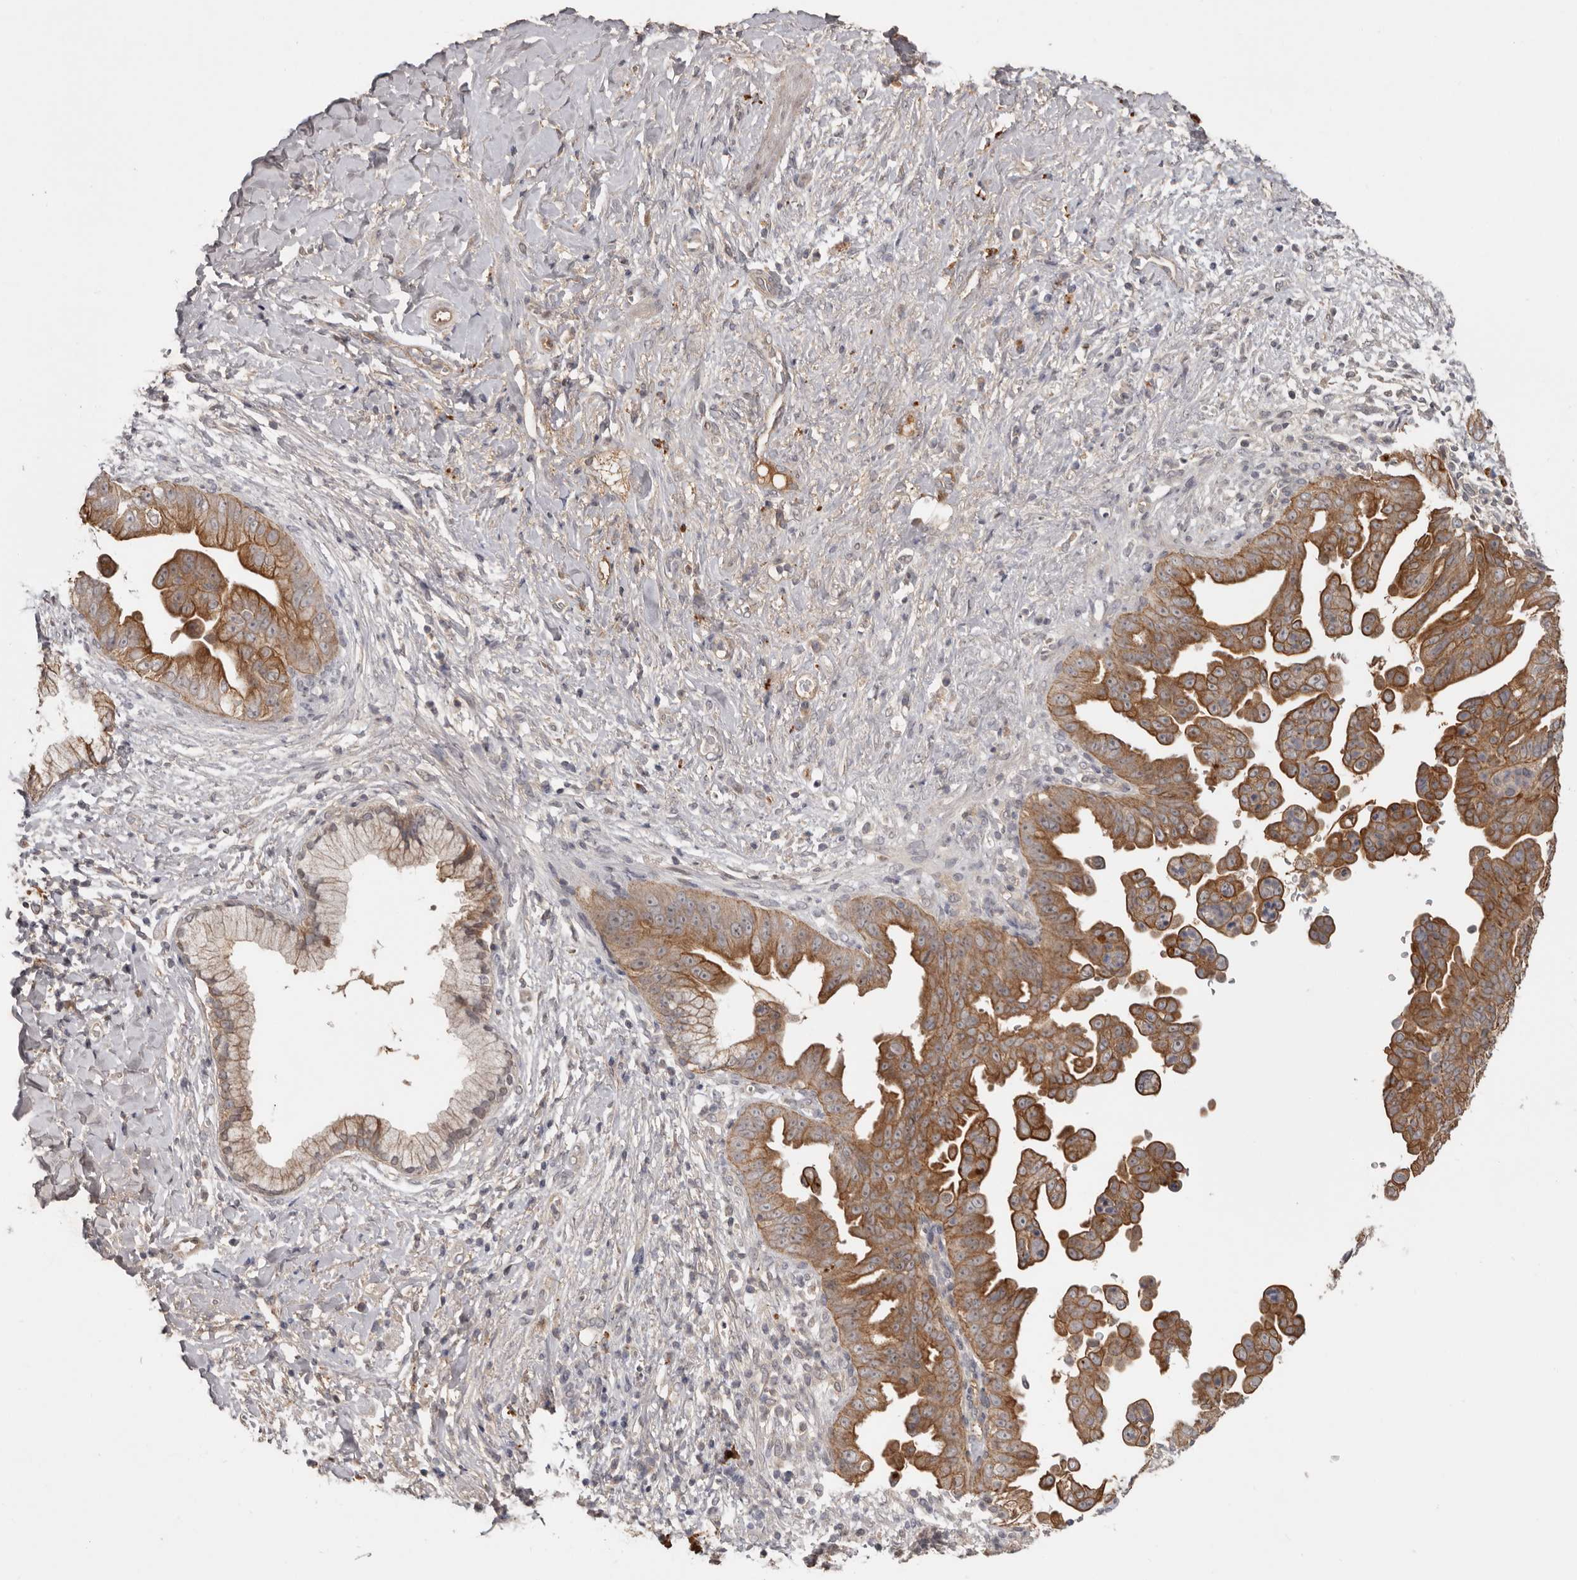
{"staining": {"intensity": "moderate", "quantity": ">75%", "location": "cytoplasmic/membranous"}, "tissue": "pancreatic cancer", "cell_type": "Tumor cells", "image_type": "cancer", "snomed": [{"axis": "morphology", "description": "Adenocarcinoma, NOS"}, {"axis": "topography", "description": "Pancreas"}], "caption": "Human pancreatic cancer stained for a protein (brown) shows moderate cytoplasmic/membranous positive expression in approximately >75% of tumor cells.", "gene": "NMUR1", "patient": {"sex": "female", "age": 78}}